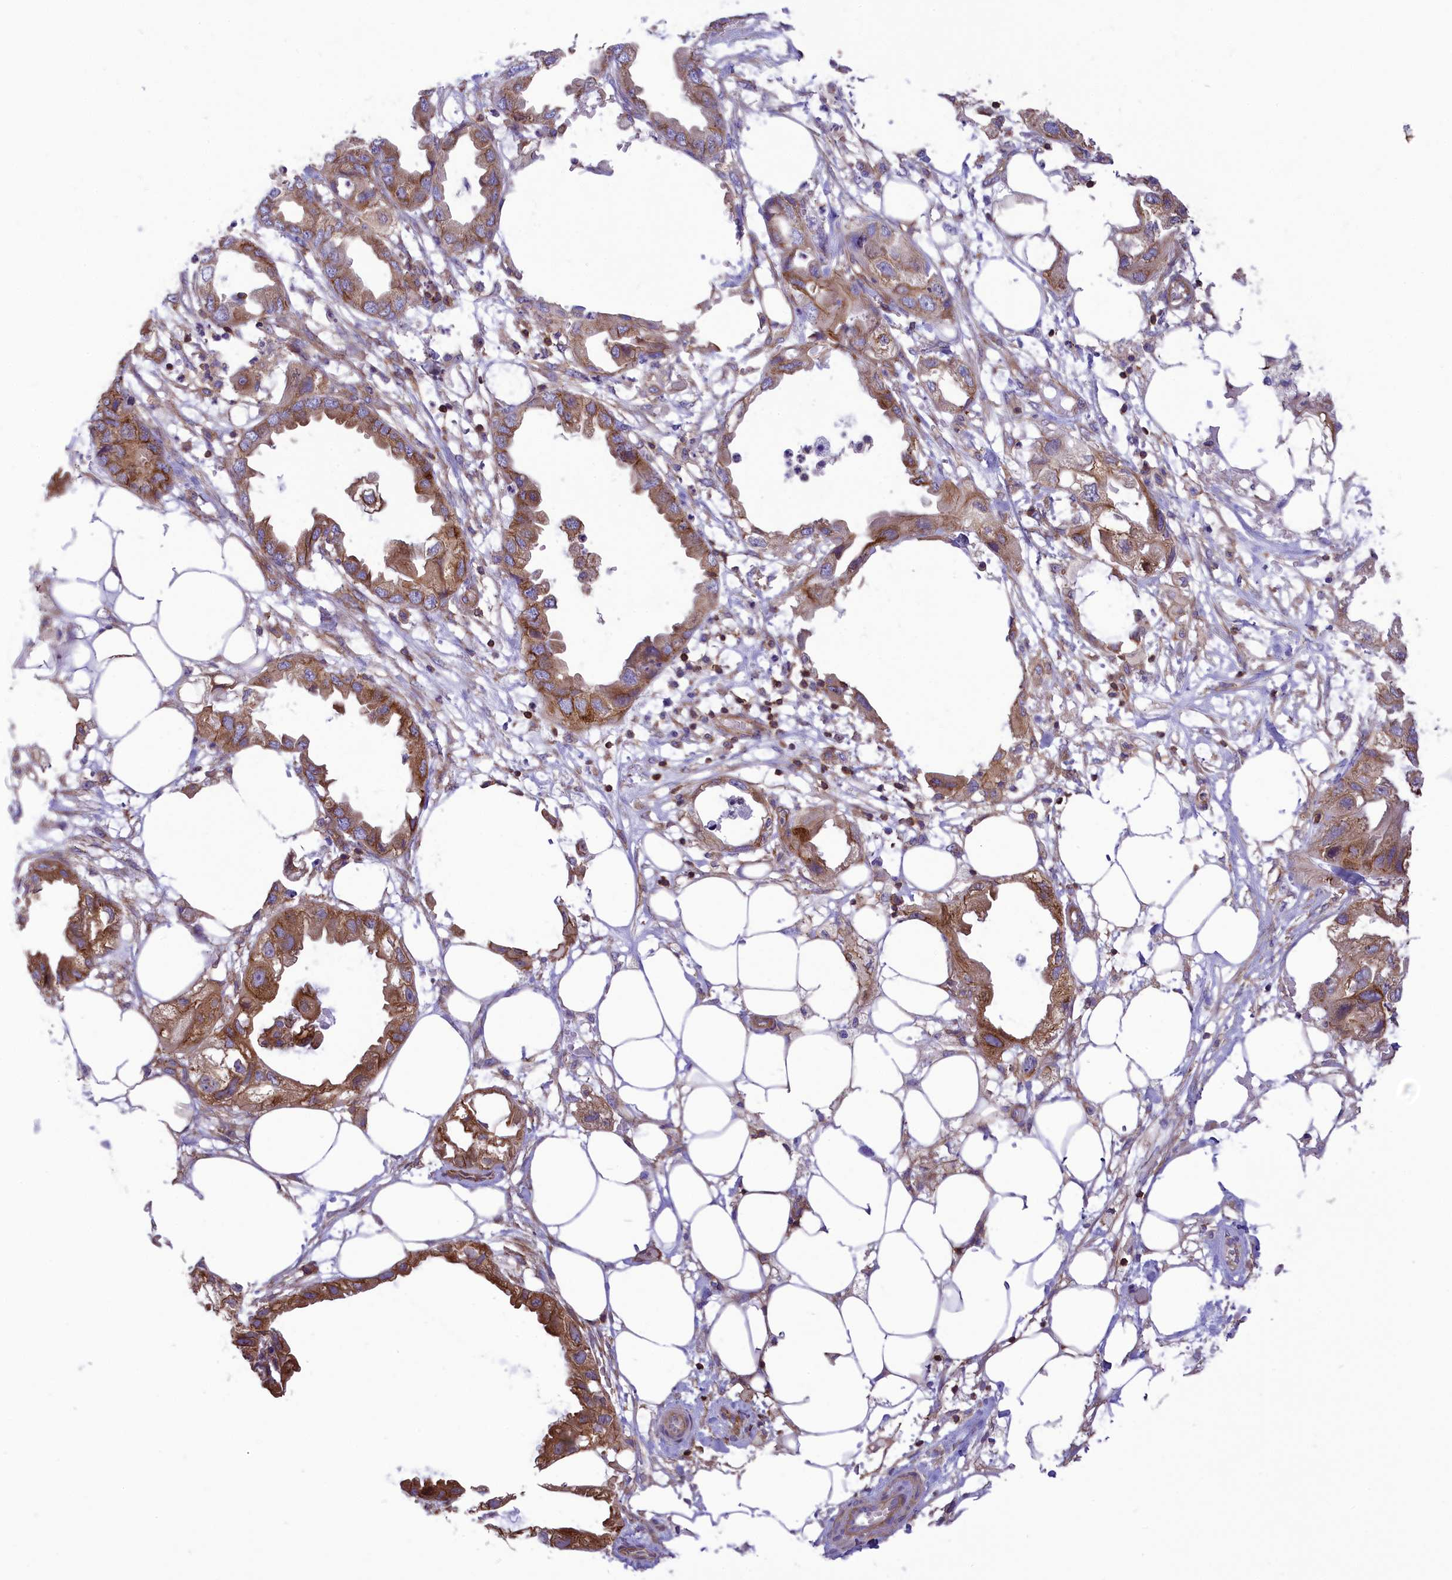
{"staining": {"intensity": "moderate", "quantity": ">75%", "location": "cytoplasmic/membranous"}, "tissue": "endometrial cancer", "cell_type": "Tumor cells", "image_type": "cancer", "snomed": [{"axis": "morphology", "description": "Adenocarcinoma, NOS"}, {"axis": "morphology", "description": "Adenocarcinoma, metastatic, NOS"}, {"axis": "topography", "description": "Adipose tissue"}, {"axis": "topography", "description": "Endometrium"}], "caption": "A brown stain highlights moderate cytoplasmic/membranous staining of a protein in metastatic adenocarcinoma (endometrial) tumor cells. The protein is stained brown, and the nuclei are stained in blue (DAB (3,3'-diaminobenzidine) IHC with brightfield microscopy, high magnification).", "gene": "SEPTIN9", "patient": {"sex": "female", "age": 67}}